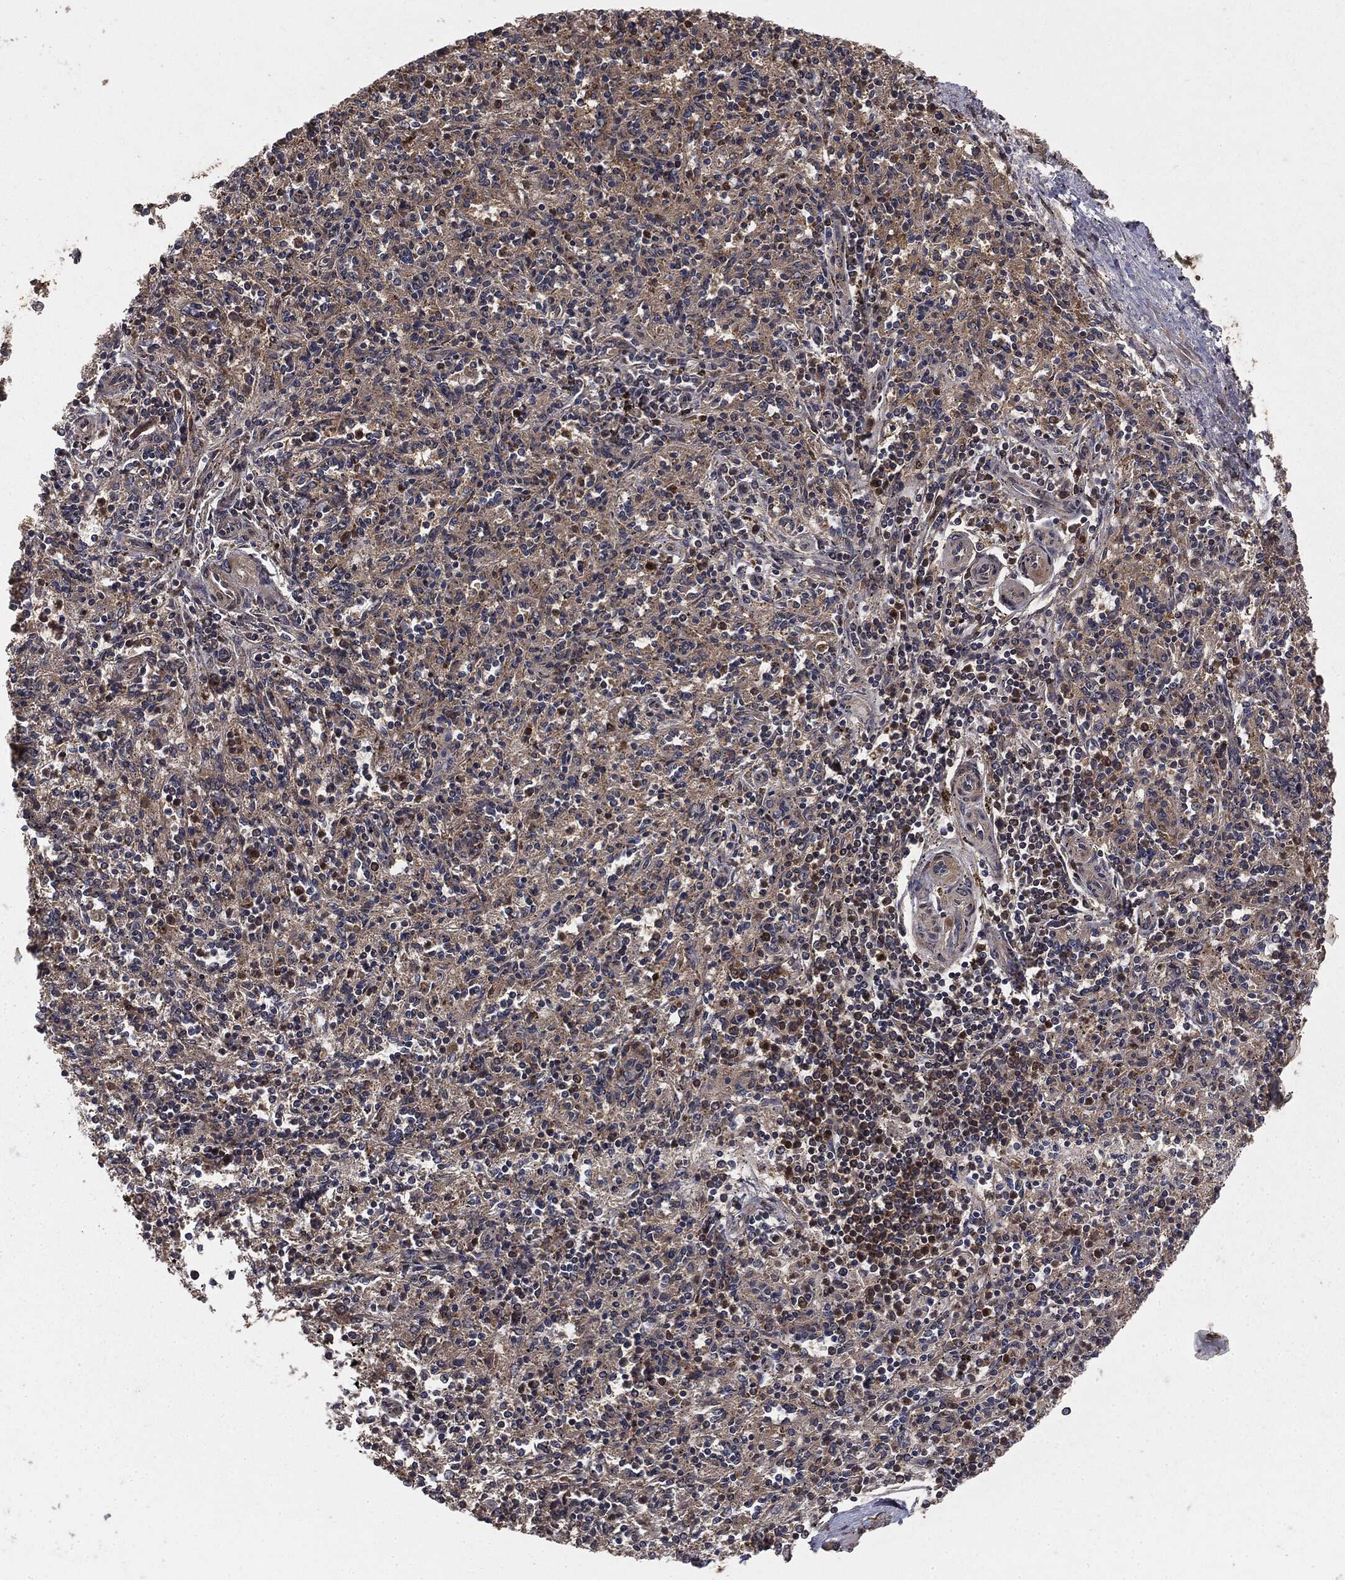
{"staining": {"intensity": "strong", "quantity": "<25%", "location": "cytoplasmic/membranous"}, "tissue": "spleen", "cell_type": "Cells in red pulp", "image_type": "normal", "snomed": [{"axis": "morphology", "description": "Normal tissue, NOS"}, {"axis": "topography", "description": "Spleen"}], "caption": "IHC histopathology image of normal human spleen stained for a protein (brown), which reveals medium levels of strong cytoplasmic/membranous positivity in approximately <25% of cells in red pulp.", "gene": "GNB5", "patient": {"sex": "male", "age": 69}}